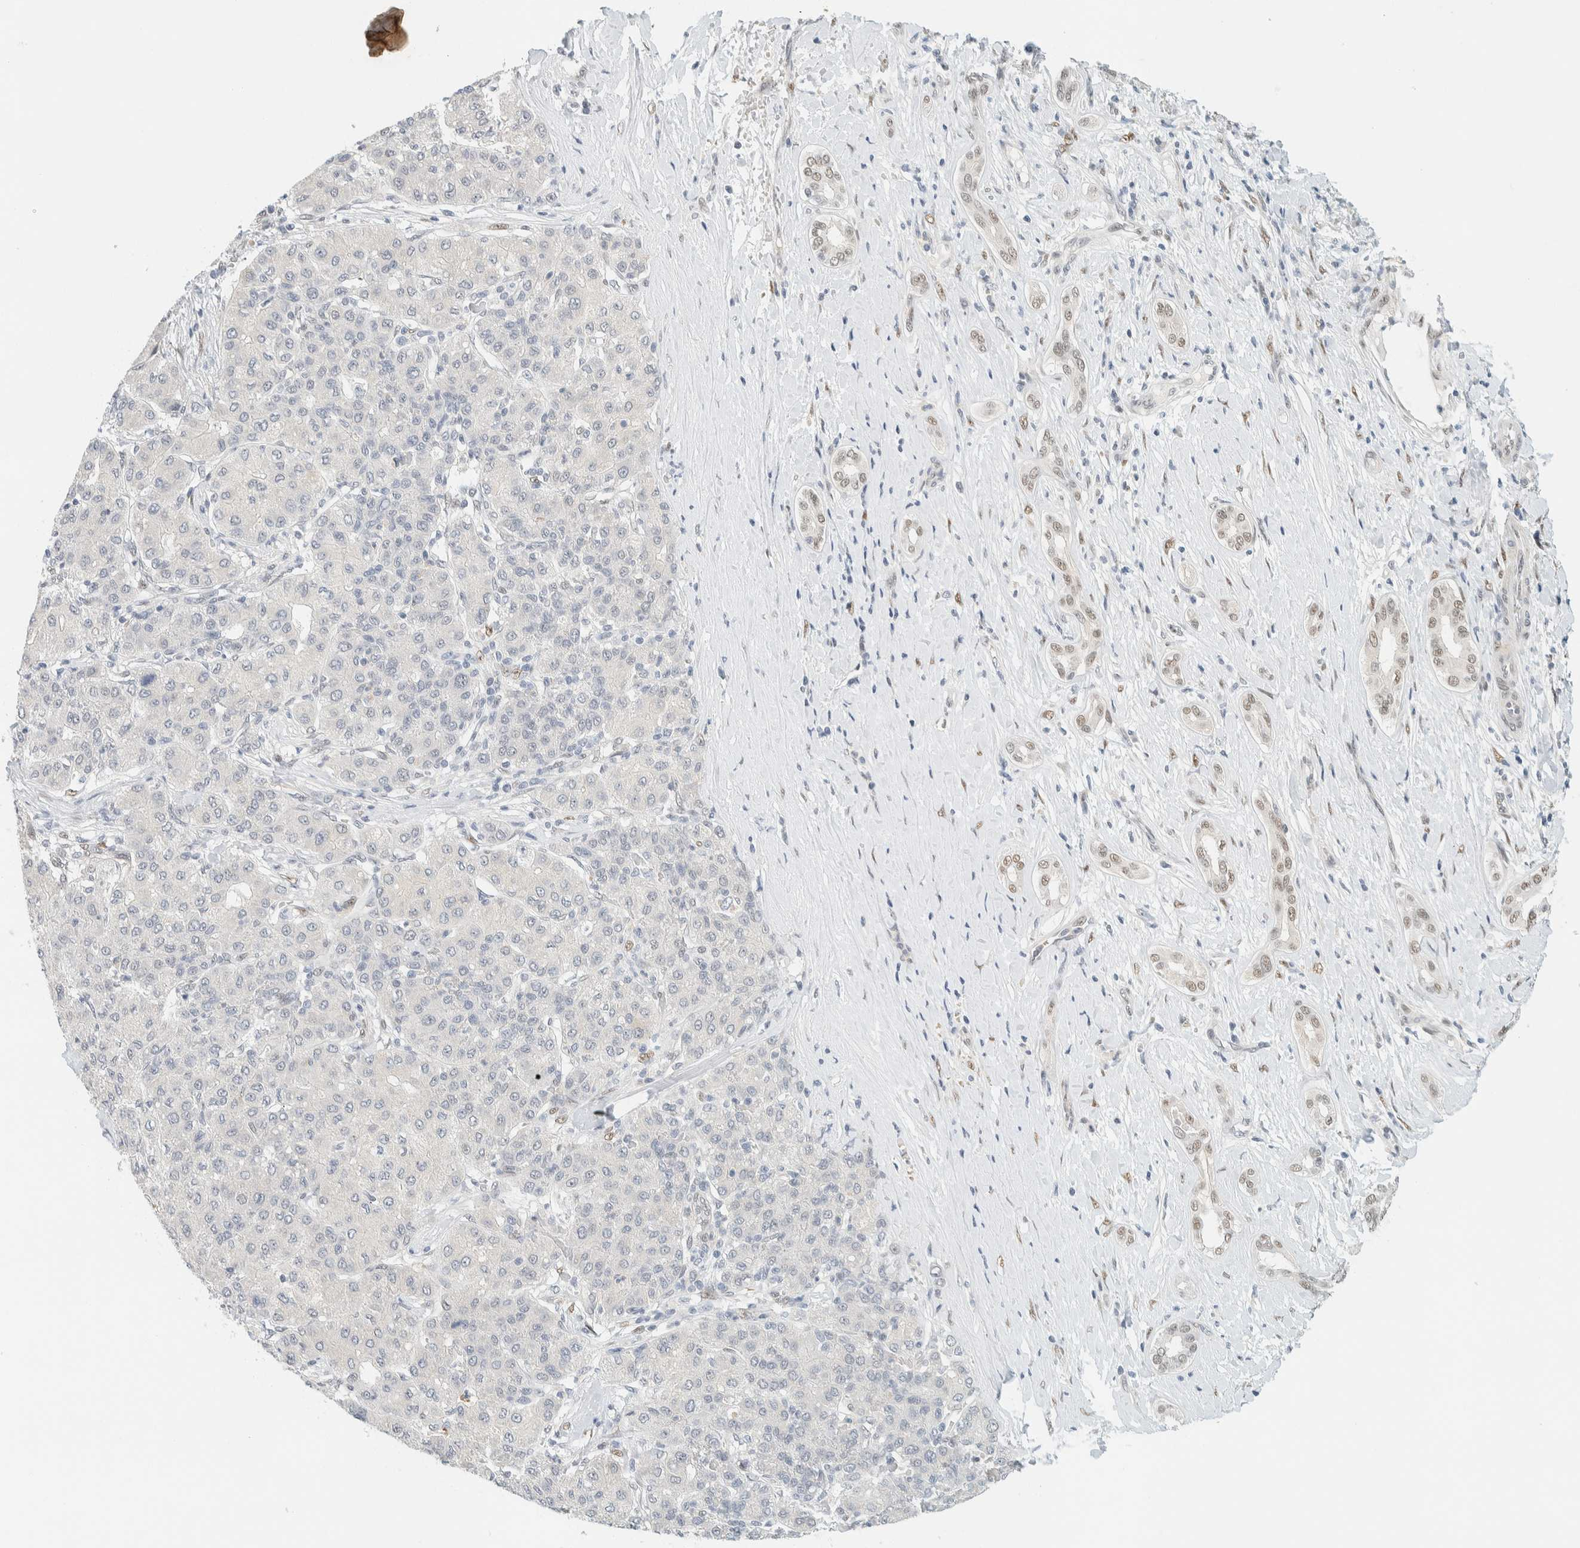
{"staining": {"intensity": "negative", "quantity": "none", "location": "none"}, "tissue": "liver cancer", "cell_type": "Tumor cells", "image_type": "cancer", "snomed": [{"axis": "morphology", "description": "Carcinoma, Hepatocellular, NOS"}, {"axis": "topography", "description": "Liver"}], "caption": "A high-resolution photomicrograph shows IHC staining of liver hepatocellular carcinoma, which demonstrates no significant positivity in tumor cells.", "gene": "ZNF683", "patient": {"sex": "male", "age": 65}}